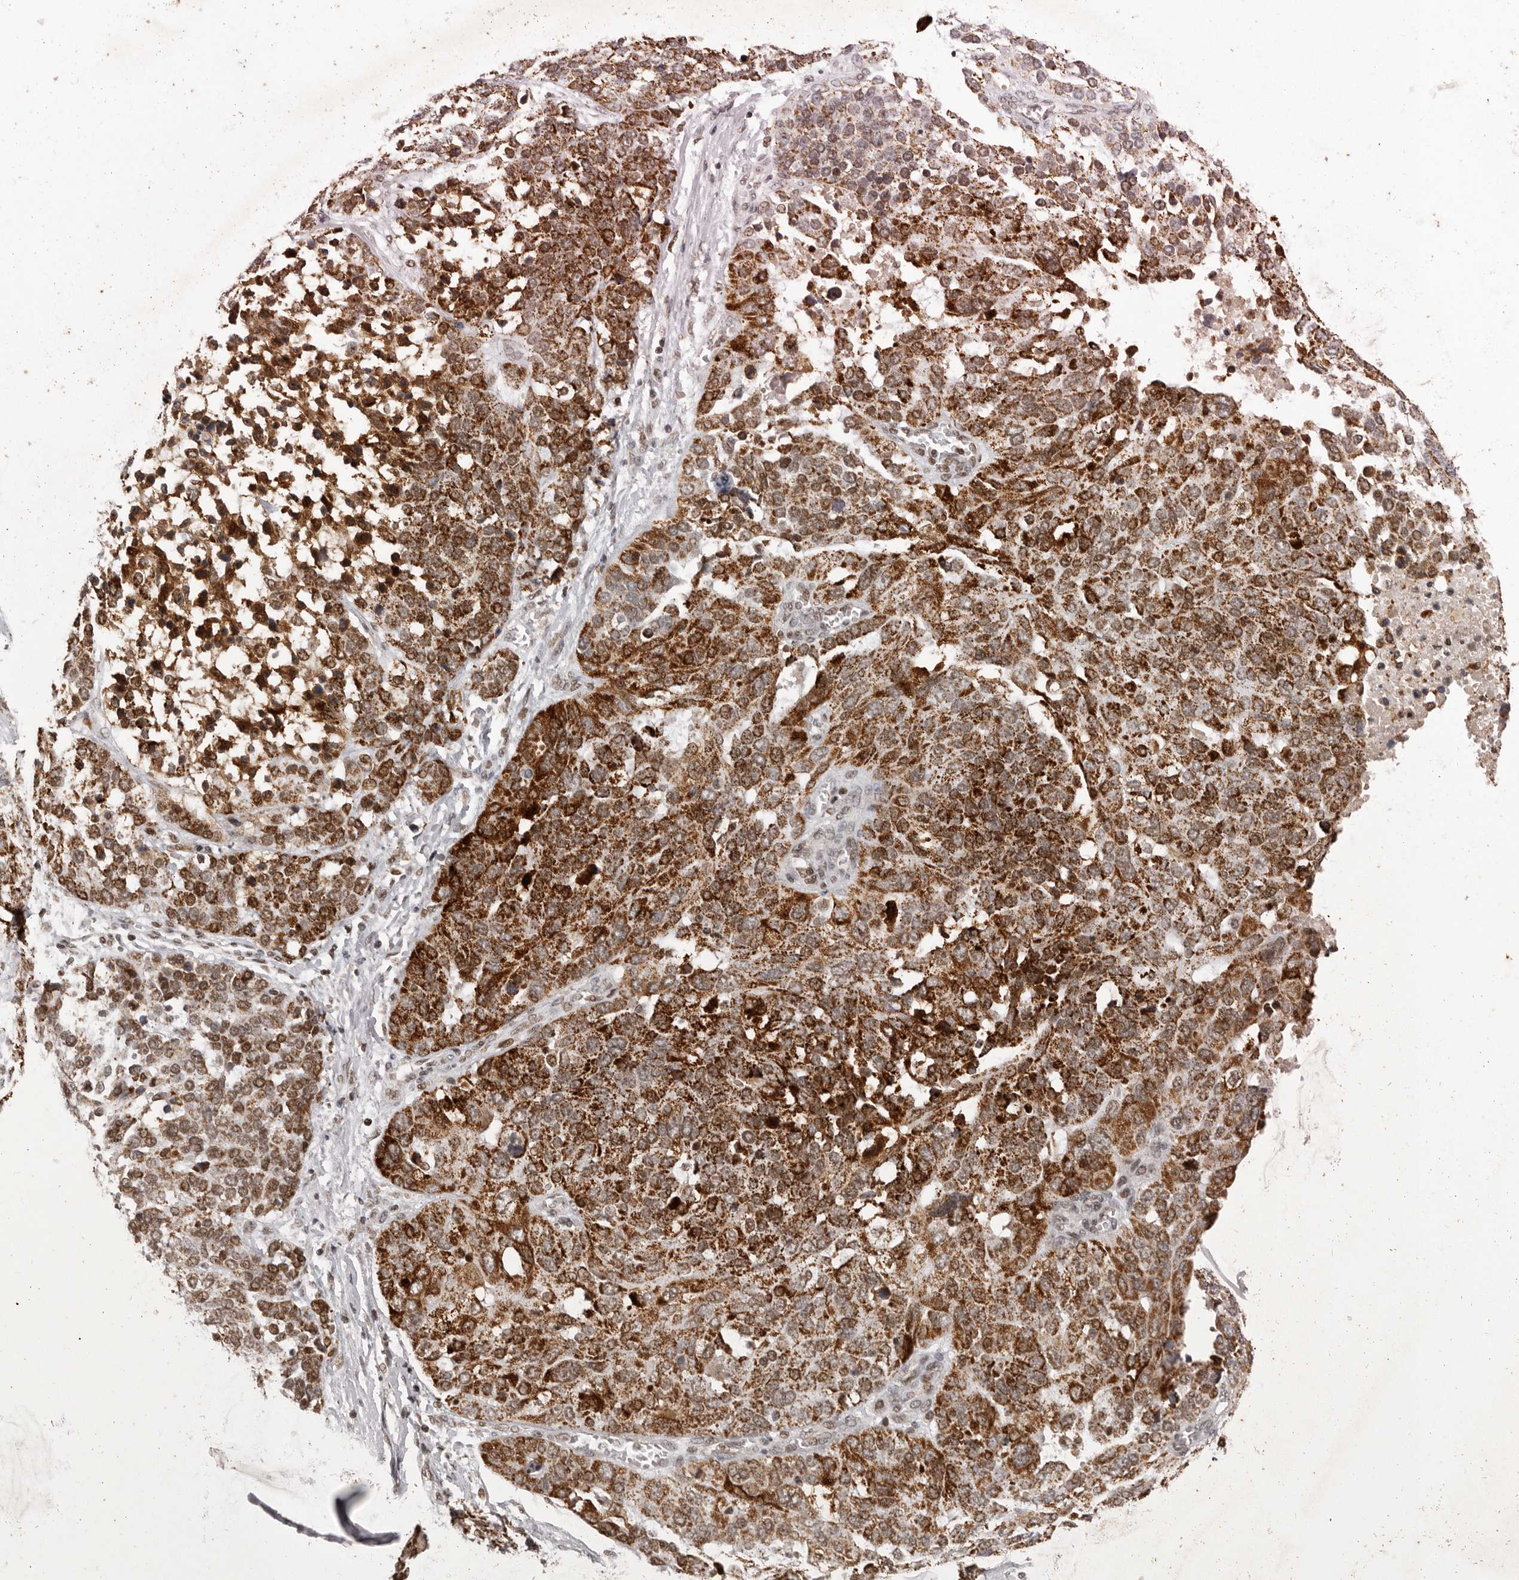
{"staining": {"intensity": "strong", "quantity": ">75%", "location": "cytoplasmic/membranous,nuclear"}, "tissue": "ovarian cancer", "cell_type": "Tumor cells", "image_type": "cancer", "snomed": [{"axis": "morphology", "description": "Cystadenocarcinoma, serous, NOS"}, {"axis": "topography", "description": "Ovary"}], "caption": "Ovarian cancer (serous cystadenocarcinoma) stained for a protein exhibits strong cytoplasmic/membranous and nuclear positivity in tumor cells.", "gene": "C17orf99", "patient": {"sex": "female", "age": 44}}